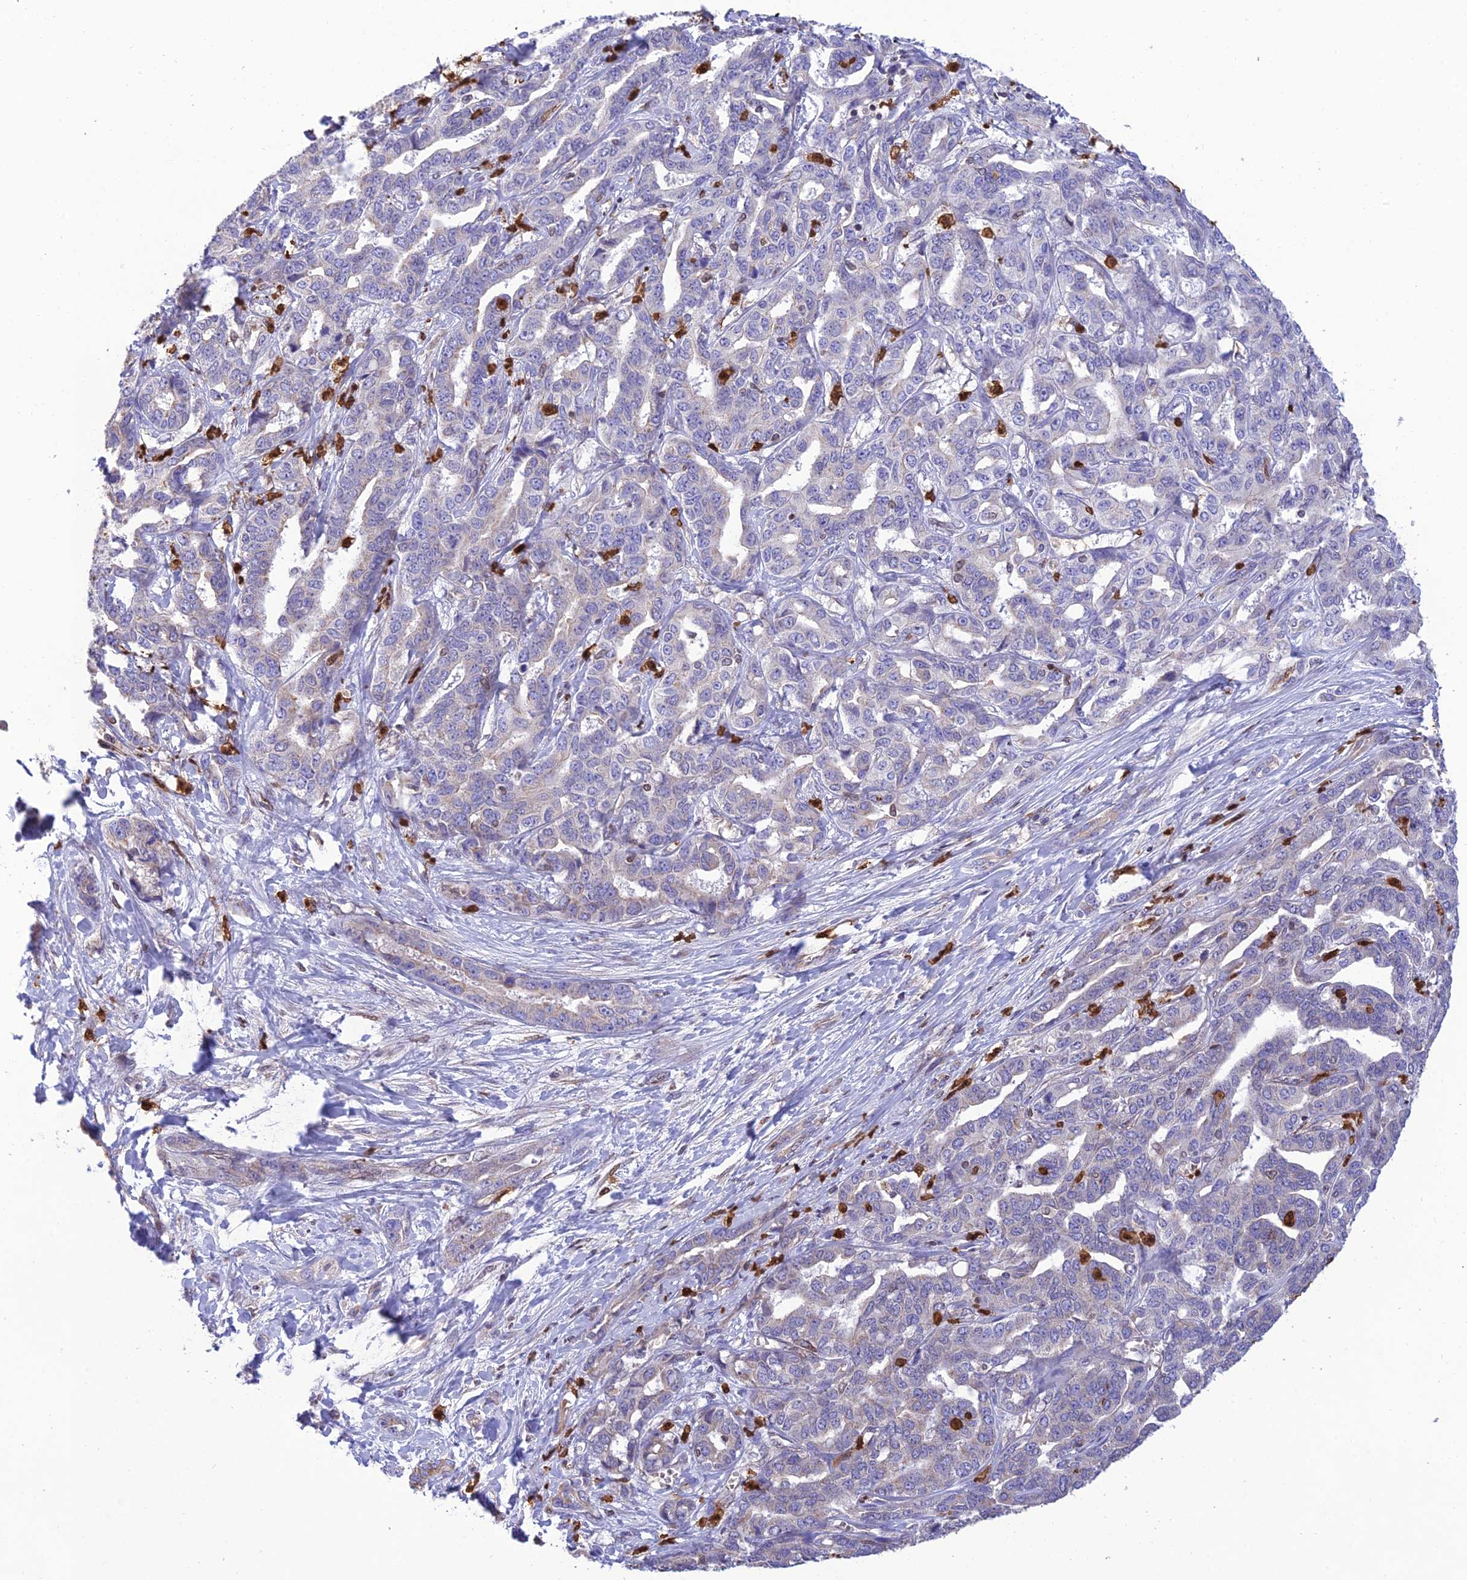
{"staining": {"intensity": "negative", "quantity": "none", "location": "none"}, "tissue": "liver cancer", "cell_type": "Tumor cells", "image_type": "cancer", "snomed": [{"axis": "morphology", "description": "Cholangiocarcinoma"}, {"axis": "topography", "description": "Liver"}], "caption": "The photomicrograph demonstrates no significant staining in tumor cells of liver cancer.", "gene": "PKHD1L1", "patient": {"sex": "male", "age": 59}}